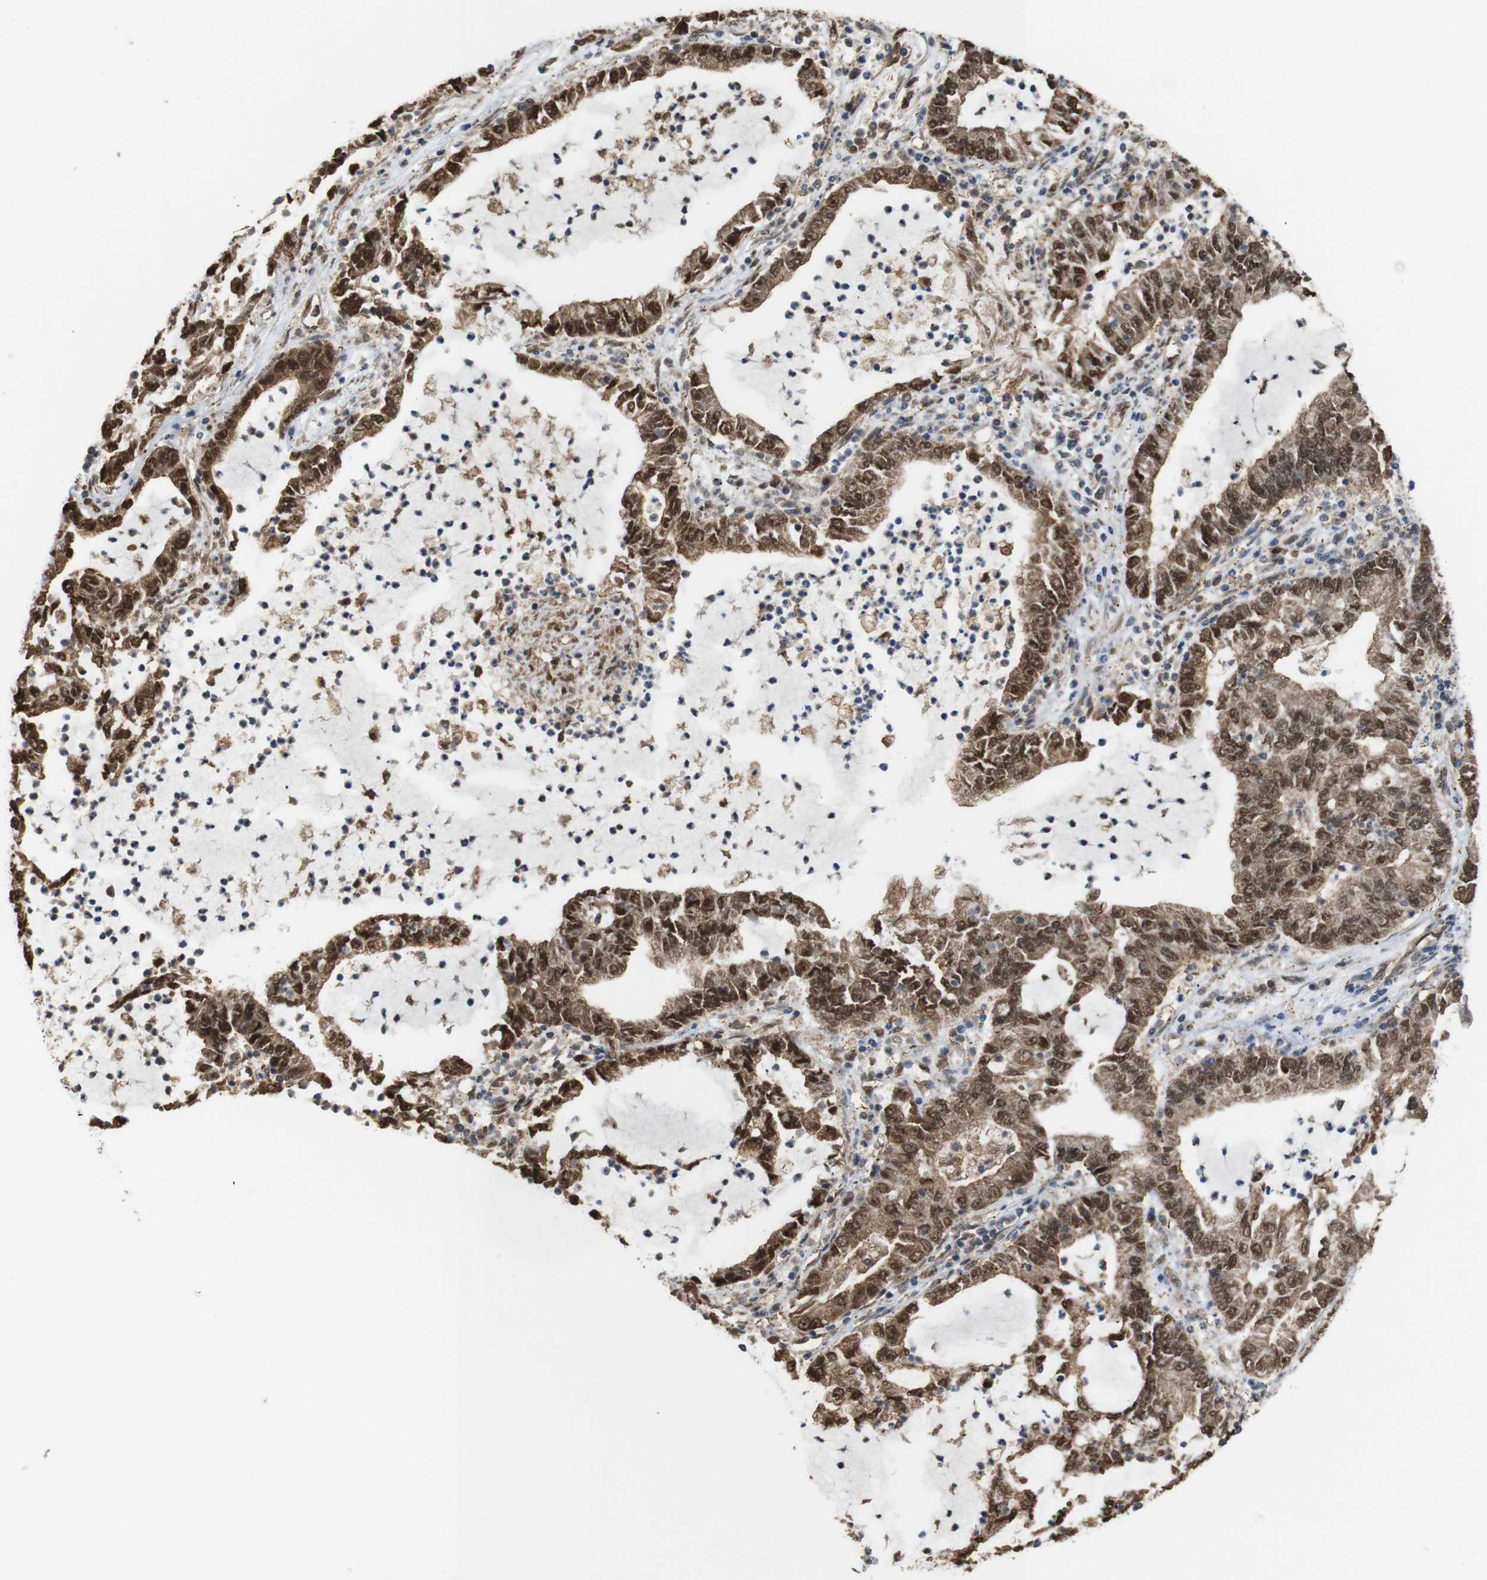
{"staining": {"intensity": "moderate", "quantity": ">75%", "location": "cytoplasmic/membranous,nuclear"}, "tissue": "lung cancer", "cell_type": "Tumor cells", "image_type": "cancer", "snomed": [{"axis": "morphology", "description": "Adenocarcinoma, NOS"}, {"axis": "topography", "description": "Lung"}], "caption": "There is medium levels of moderate cytoplasmic/membranous and nuclear expression in tumor cells of lung cancer (adenocarcinoma), as demonstrated by immunohistochemical staining (brown color).", "gene": "YWHAG", "patient": {"sex": "female", "age": 51}}